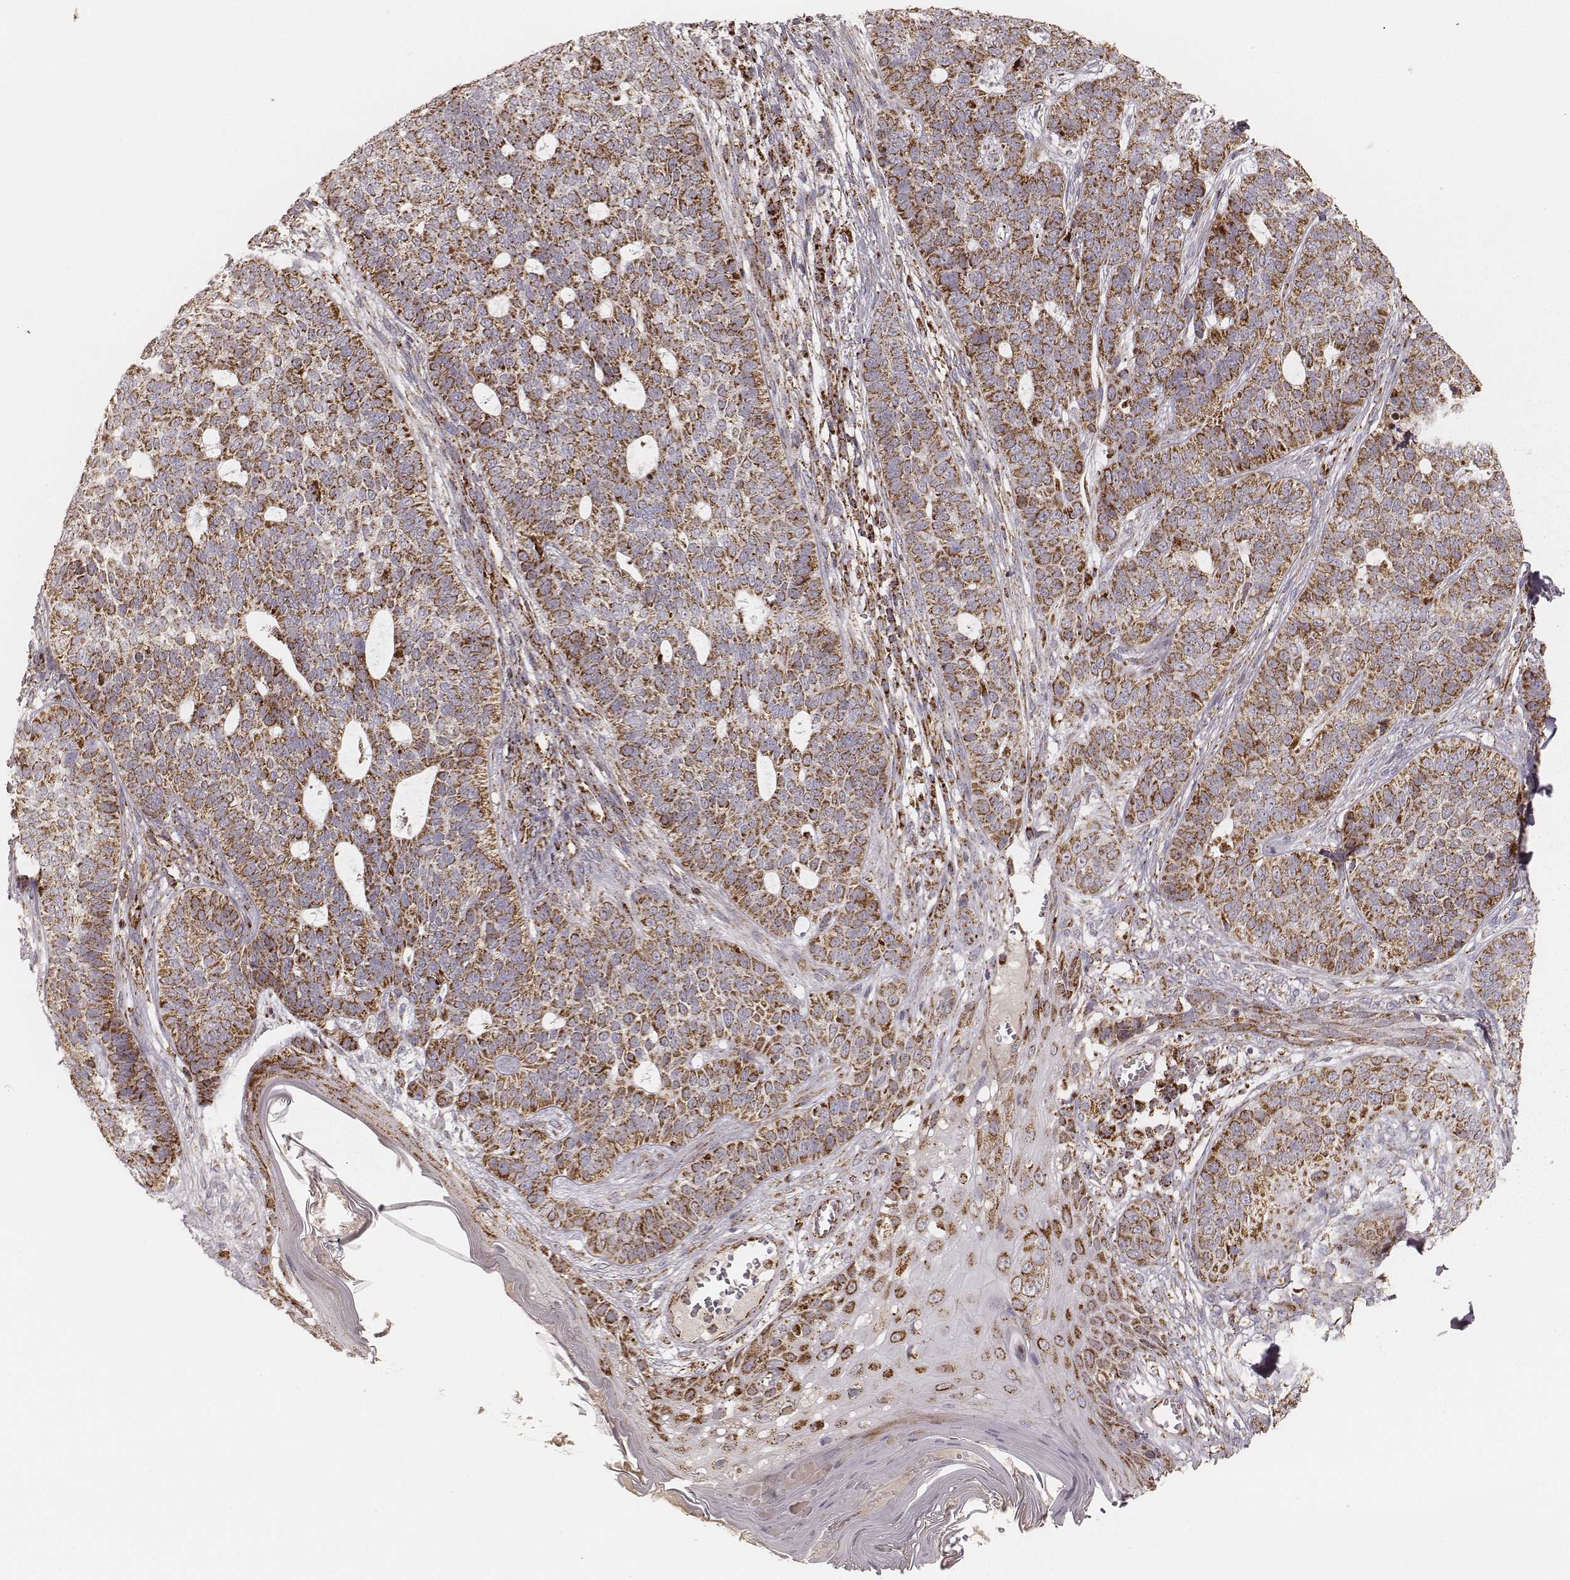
{"staining": {"intensity": "strong", "quantity": ">75%", "location": "cytoplasmic/membranous"}, "tissue": "skin cancer", "cell_type": "Tumor cells", "image_type": "cancer", "snomed": [{"axis": "morphology", "description": "Basal cell carcinoma"}, {"axis": "topography", "description": "Skin"}], "caption": "Human skin cancer stained with a protein marker reveals strong staining in tumor cells.", "gene": "CS", "patient": {"sex": "female", "age": 69}}